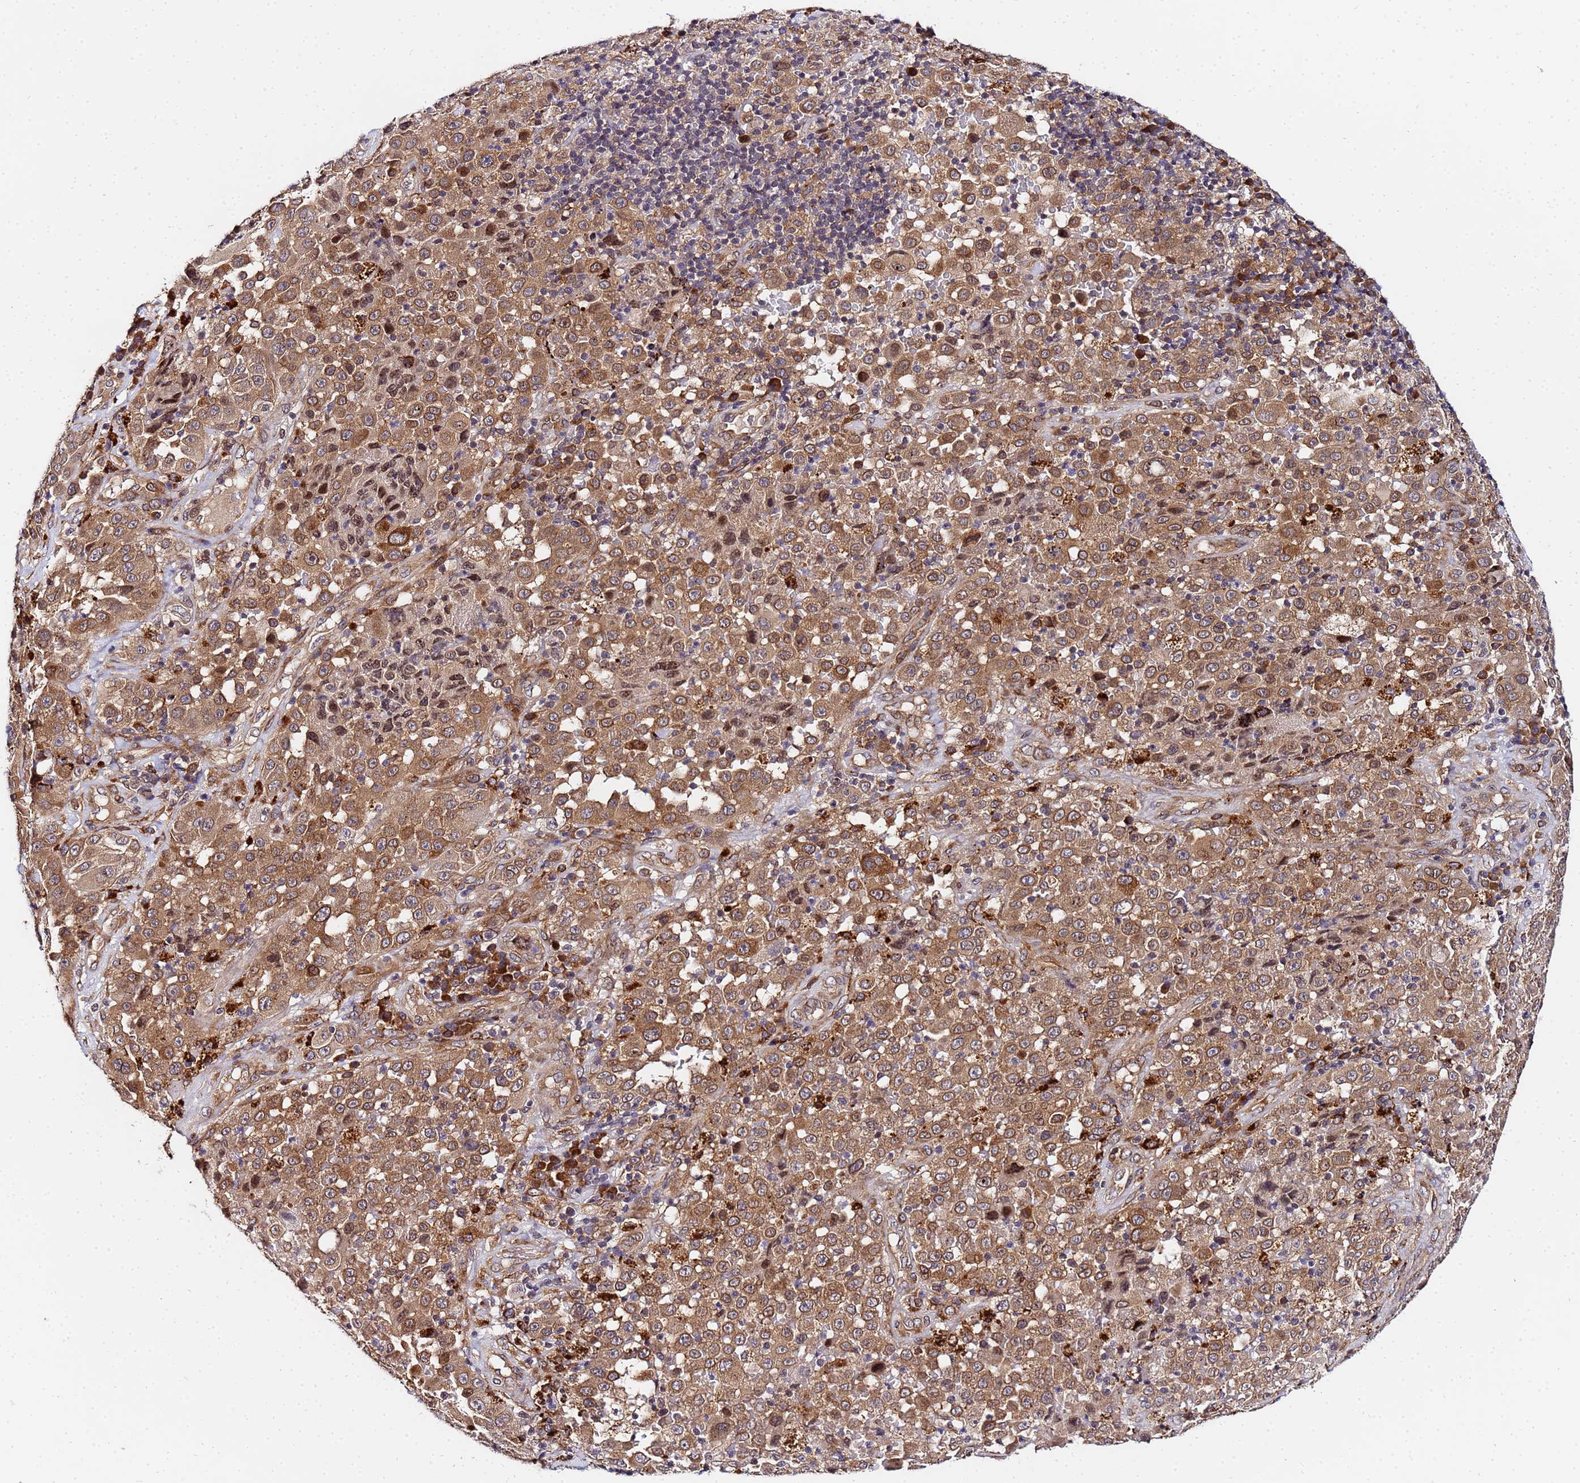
{"staining": {"intensity": "moderate", "quantity": ">75%", "location": "cytoplasmic/membranous,nuclear"}, "tissue": "melanoma", "cell_type": "Tumor cells", "image_type": "cancer", "snomed": [{"axis": "morphology", "description": "Malignant melanoma, Metastatic site"}, {"axis": "topography", "description": "Lymph node"}], "caption": "IHC photomicrograph of melanoma stained for a protein (brown), which demonstrates medium levels of moderate cytoplasmic/membranous and nuclear expression in approximately >75% of tumor cells.", "gene": "UNC93B1", "patient": {"sex": "male", "age": 62}}